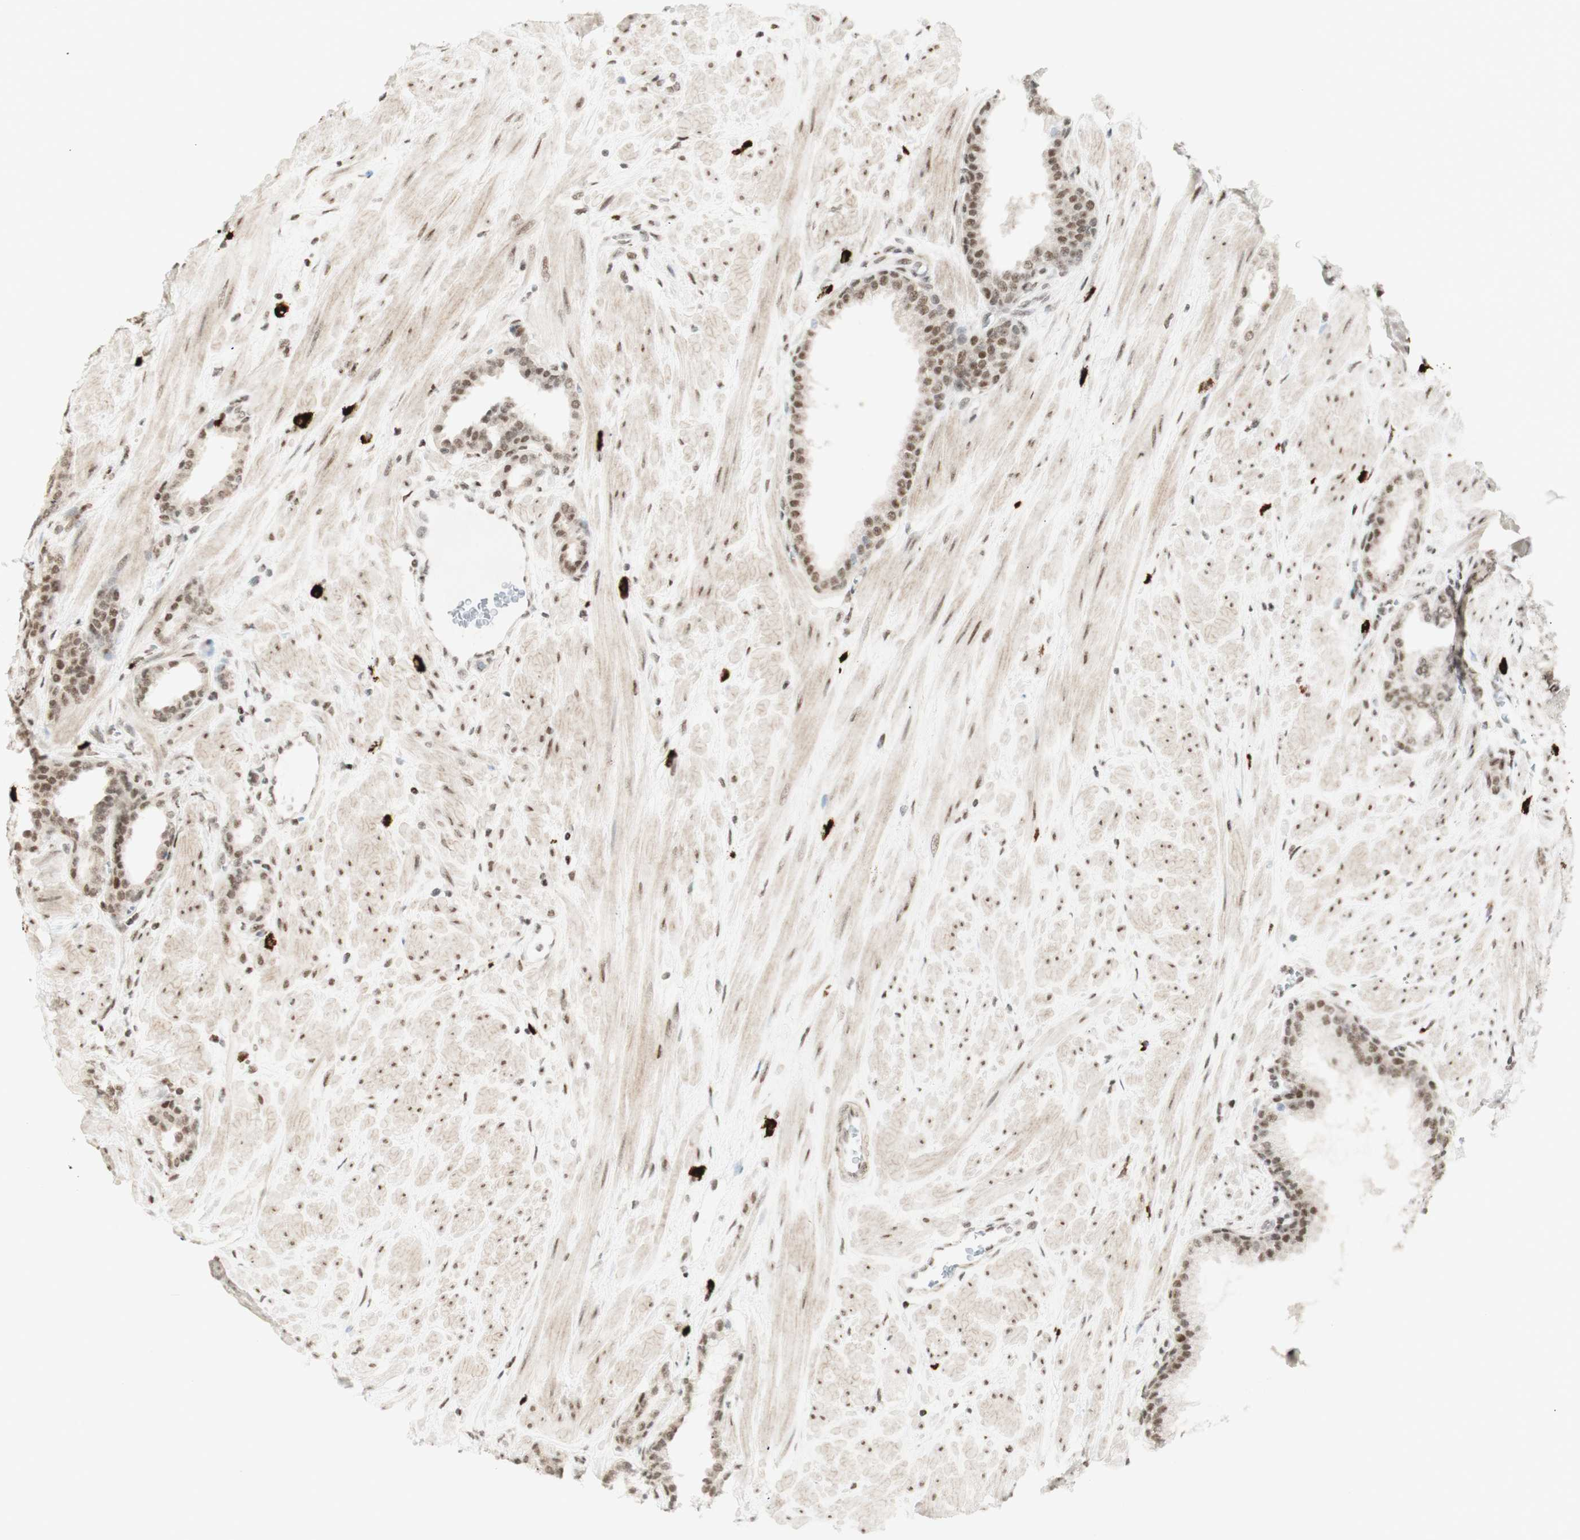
{"staining": {"intensity": "weak", "quantity": "25%-75%", "location": "nuclear"}, "tissue": "prostate", "cell_type": "Glandular cells", "image_type": "normal", "snomed": [{"axis": "morphology", "description": "Normal tissue, NOS"}, {"axis": "topography", "description": "Prostate"}], "caption": "Brown immunohistochemical staining in normal prostate displays weak nuclear positivity in approximately 25%-75% of glandular cells.", "gene": "ZMYM6", "patient": {"sex": "male", "age": 51}}